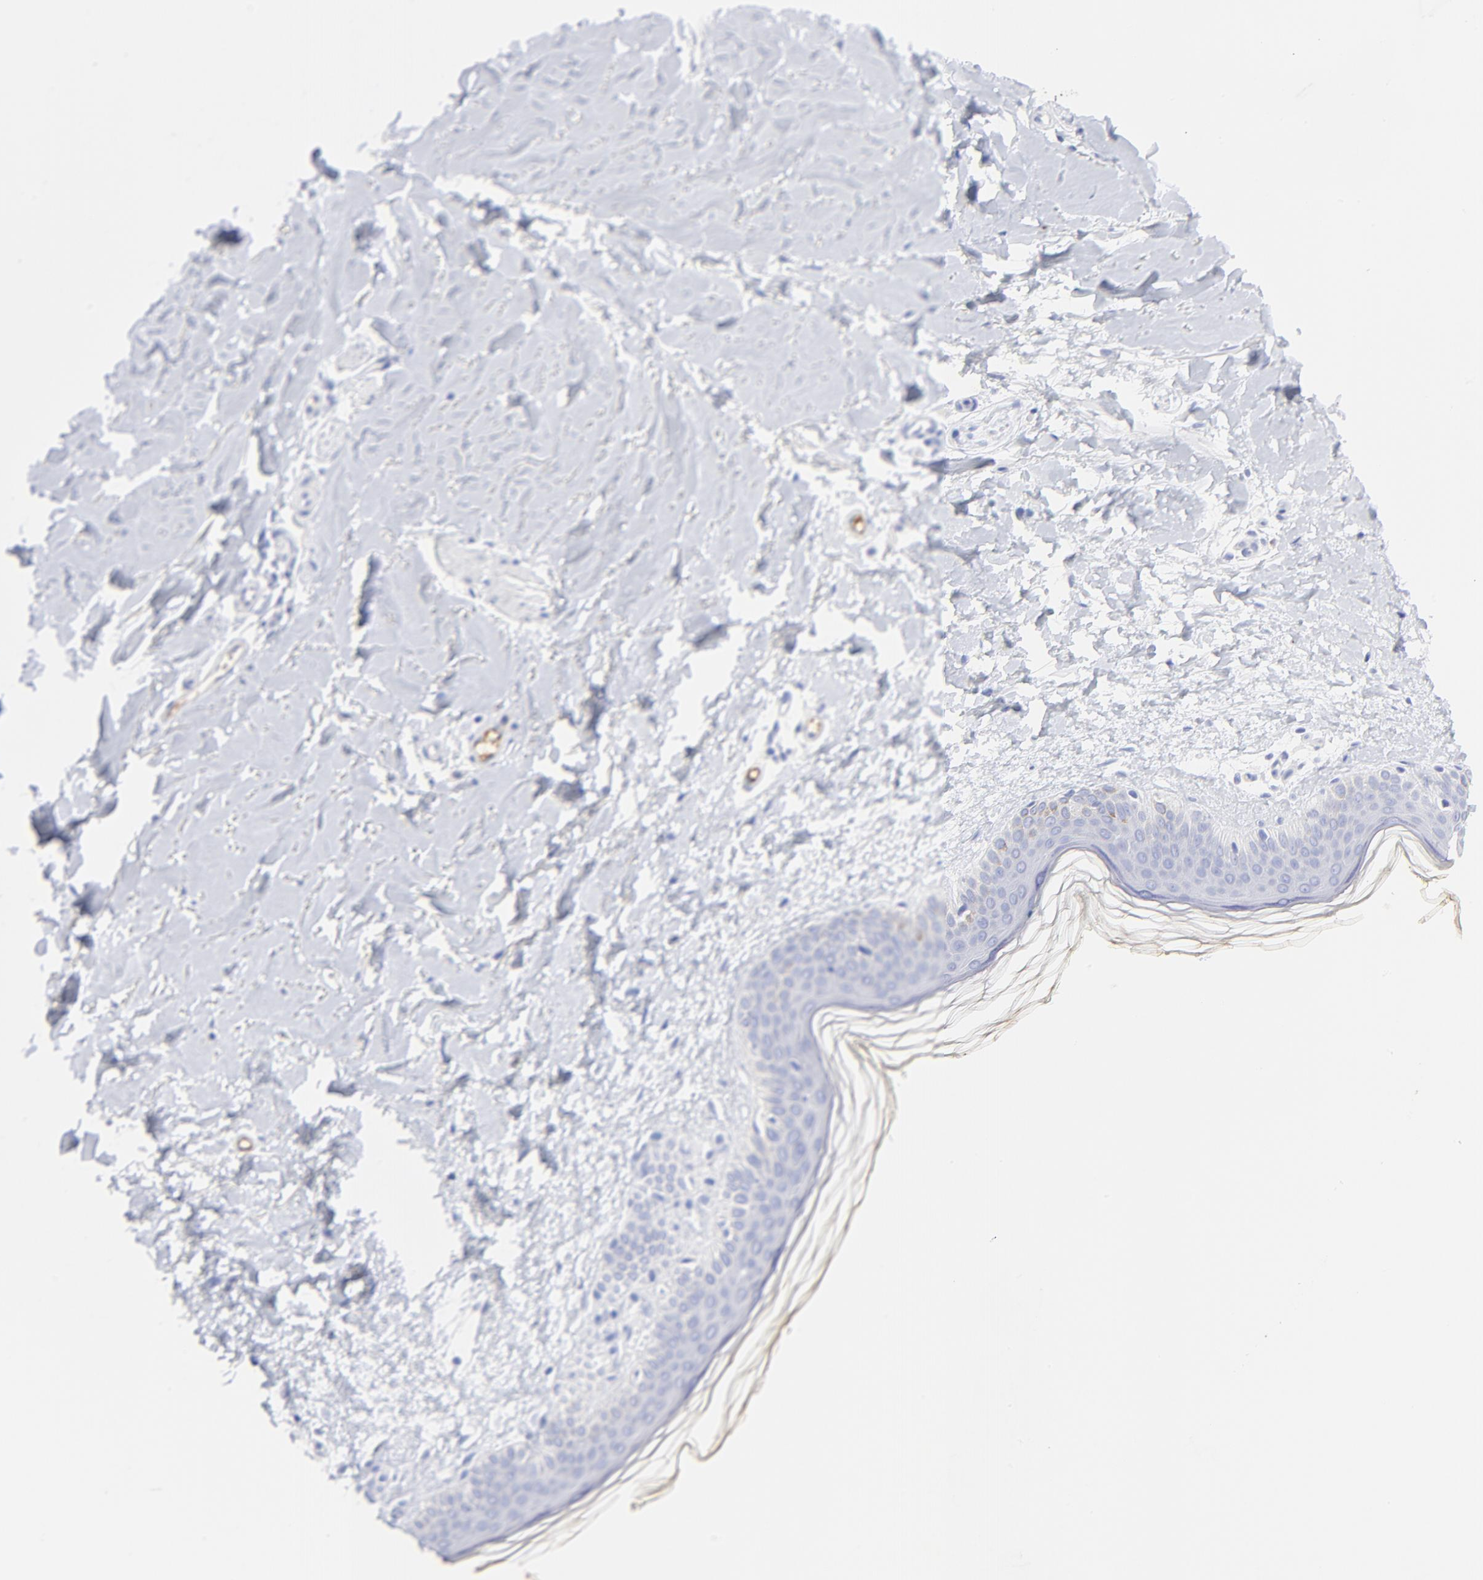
{"staining": {"intensity": "negative", "quantity": "none", "location": "none"}, "tissue": "skin", "cell_type": "Fibroblasts", "image_type": "normal", "snomed": [{"axis": "morphology", "description": "Normal tissue, NOS"}, {"axis": "topography", "description": "Skin"}], "caption": "Human skin stained for a protein using IHC exhibits no positivity in fibroblasts.", "gene": "S100A12", "patient": {"sex": "female", "age": 56}}